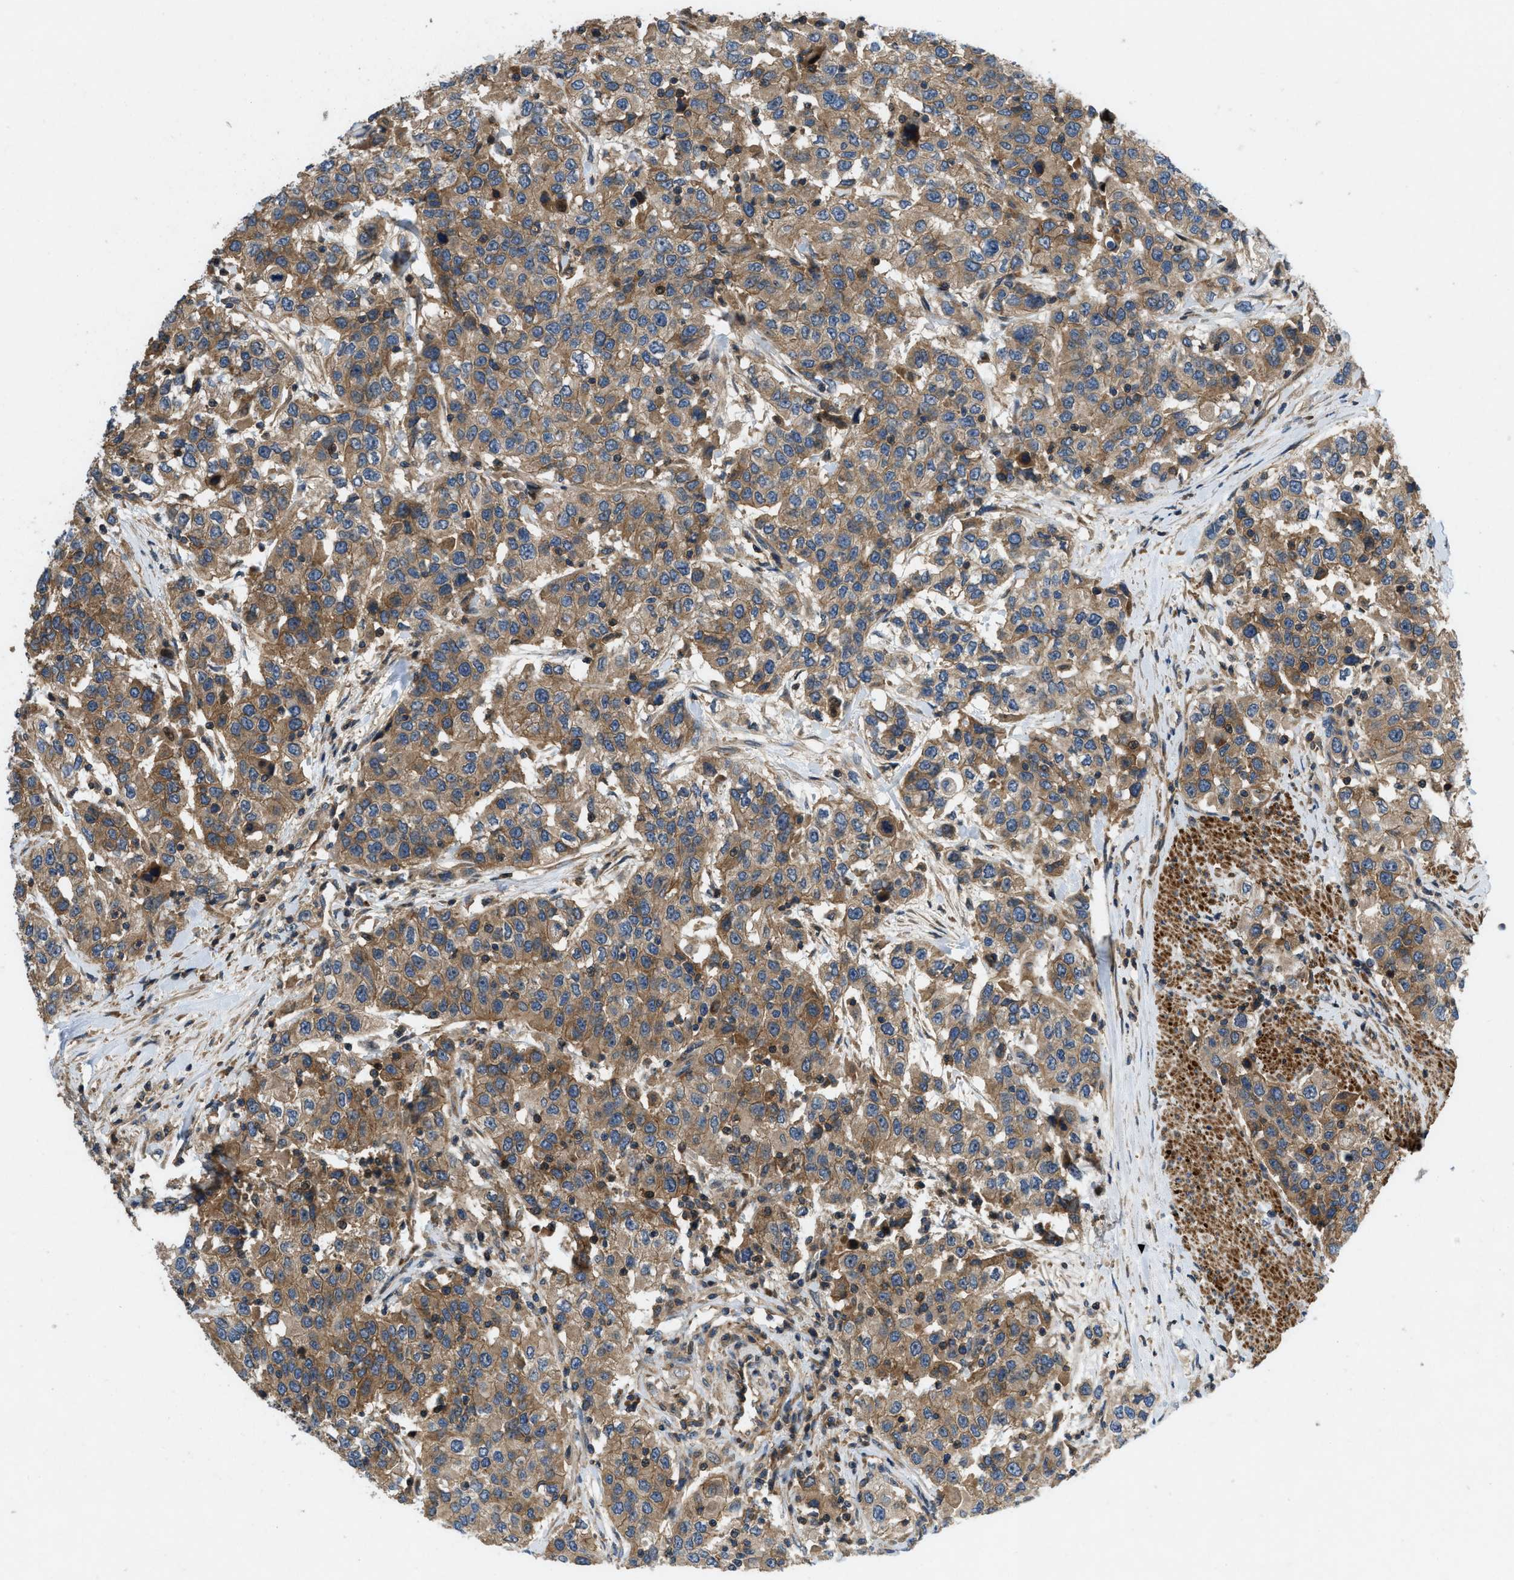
{"staining": {"intensity": "moderate", "quantity": ">75%", "location": "cytoplasmic/membranous"}, "tissue": "urothelial cancer", "cell_type": "Tumor cells", "image_type": "cancer", "snomed": [{"axis": "morphology", "description": "Urothelial carcinoma, High grade"}, {"axis": "topography", "description": "Urinary bladder"}], "caption": "A high-resolution histopathology image shows immunohistochemistry staining of urothelial carcinoma (high-grade), which demonstrates moderate cytoplasmic/membranous staining in approximately >75% of tumor cells. (Stains: DAB in brown, nuclei in blue, Microscopy: brightfield microscopy at high magnification).", "gene": "CNNM3", "patient": {"sex": "female", "age": 80}}